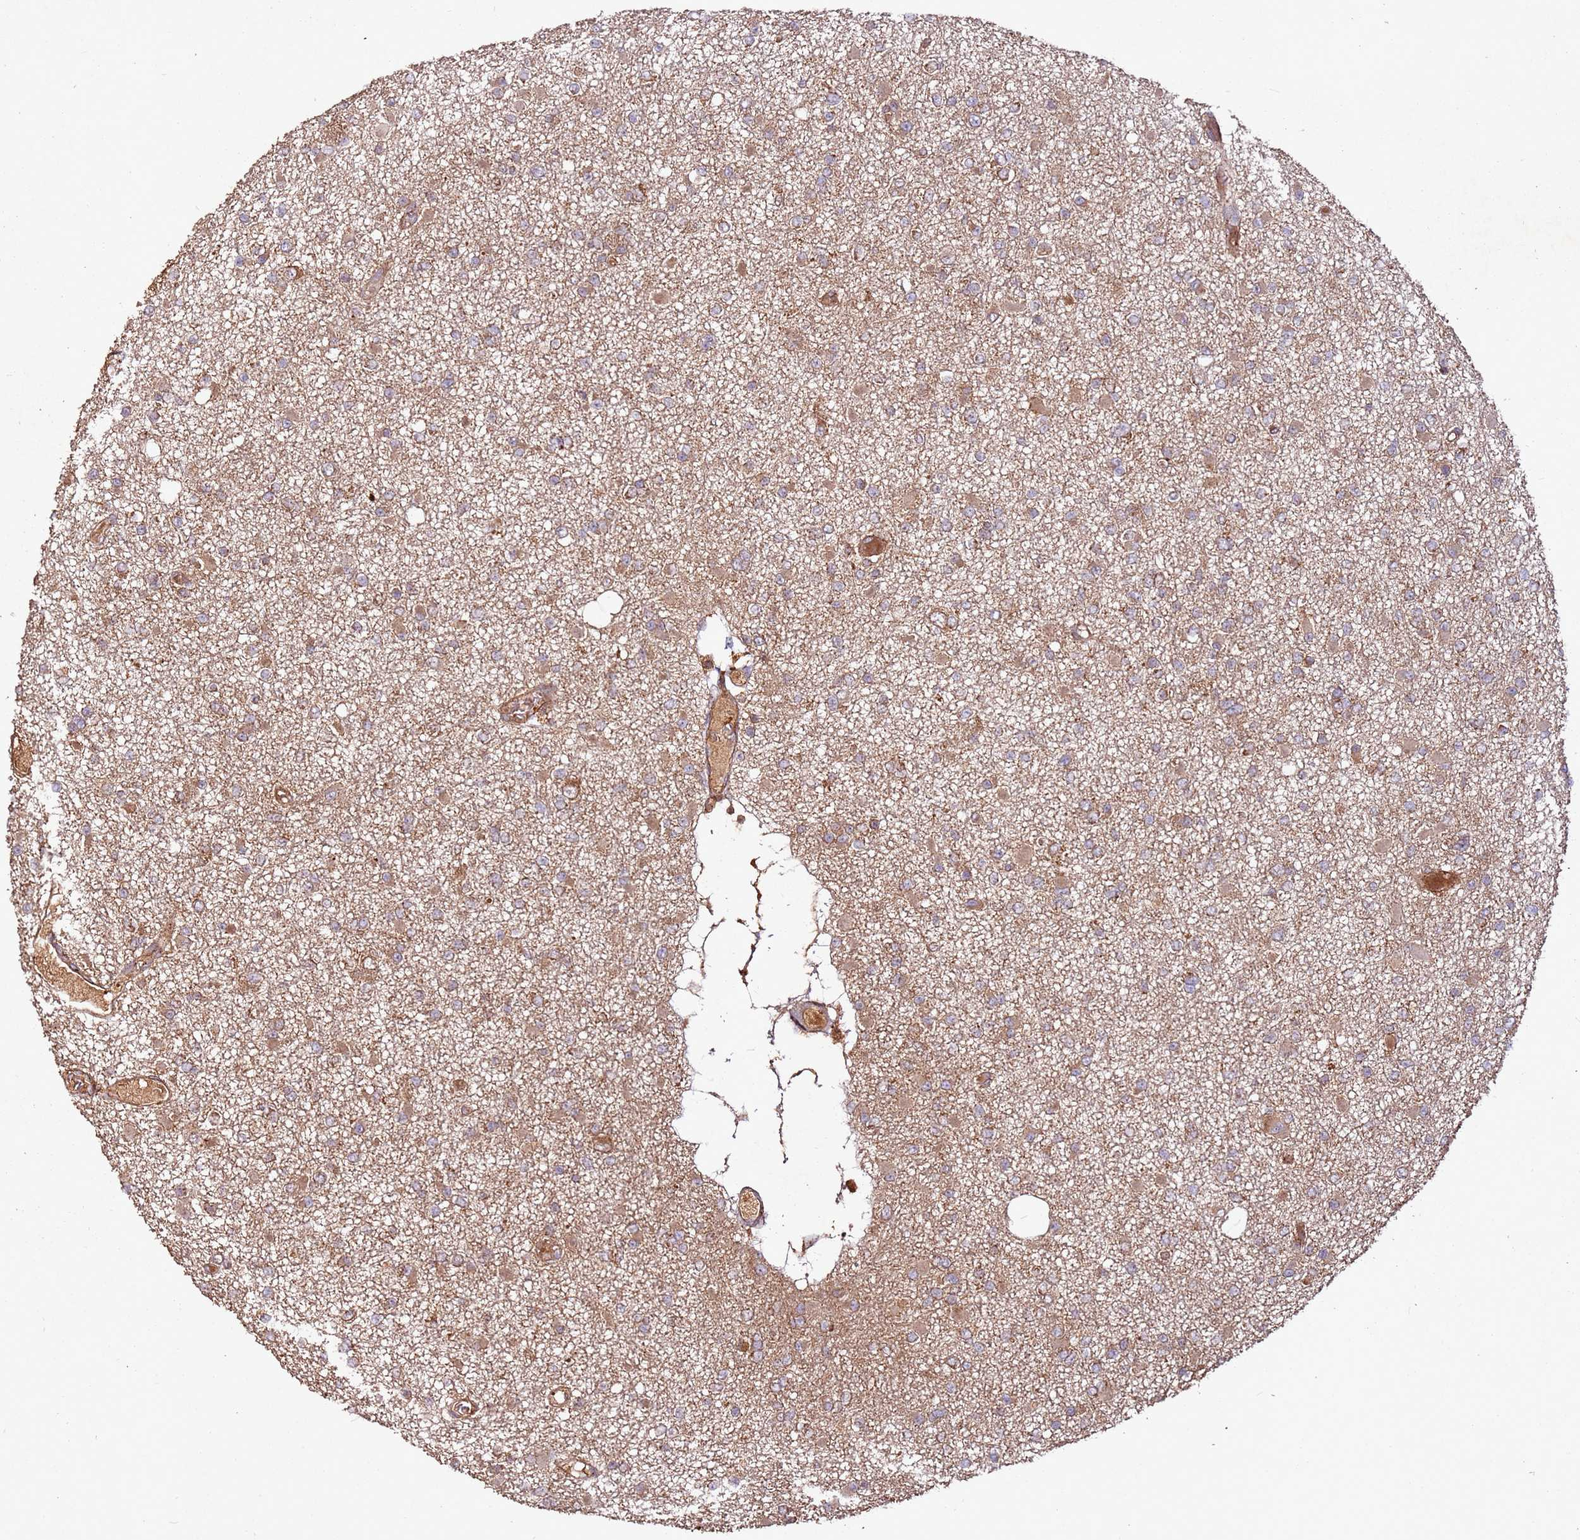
{"staining": {"intensity": "moderate", "quantity": ">75%", "location": "cytoplasmic/membranous"}, "tissue": "glioma", "cell_type": "Tumor cells", "image_type": "cancer", "snomed": [{"axis": "morphology", "description": "Glioma, malignant, Low grade"}, {"axis": "topography", "description": "Brain"}], "caption": "Malignant glioma (low-grade) stained with immunohistochemistry (IHC) exhibits moderate cytoplasmic/membranous expression in about >75% of tumor cells. The staining is performed using DAB brown chromogen to label protein expression. The nuclei are counter-stained blue using hematoxylin.", "gene": "FAM186A", "patient": {"sex": "female", "age": 22}}